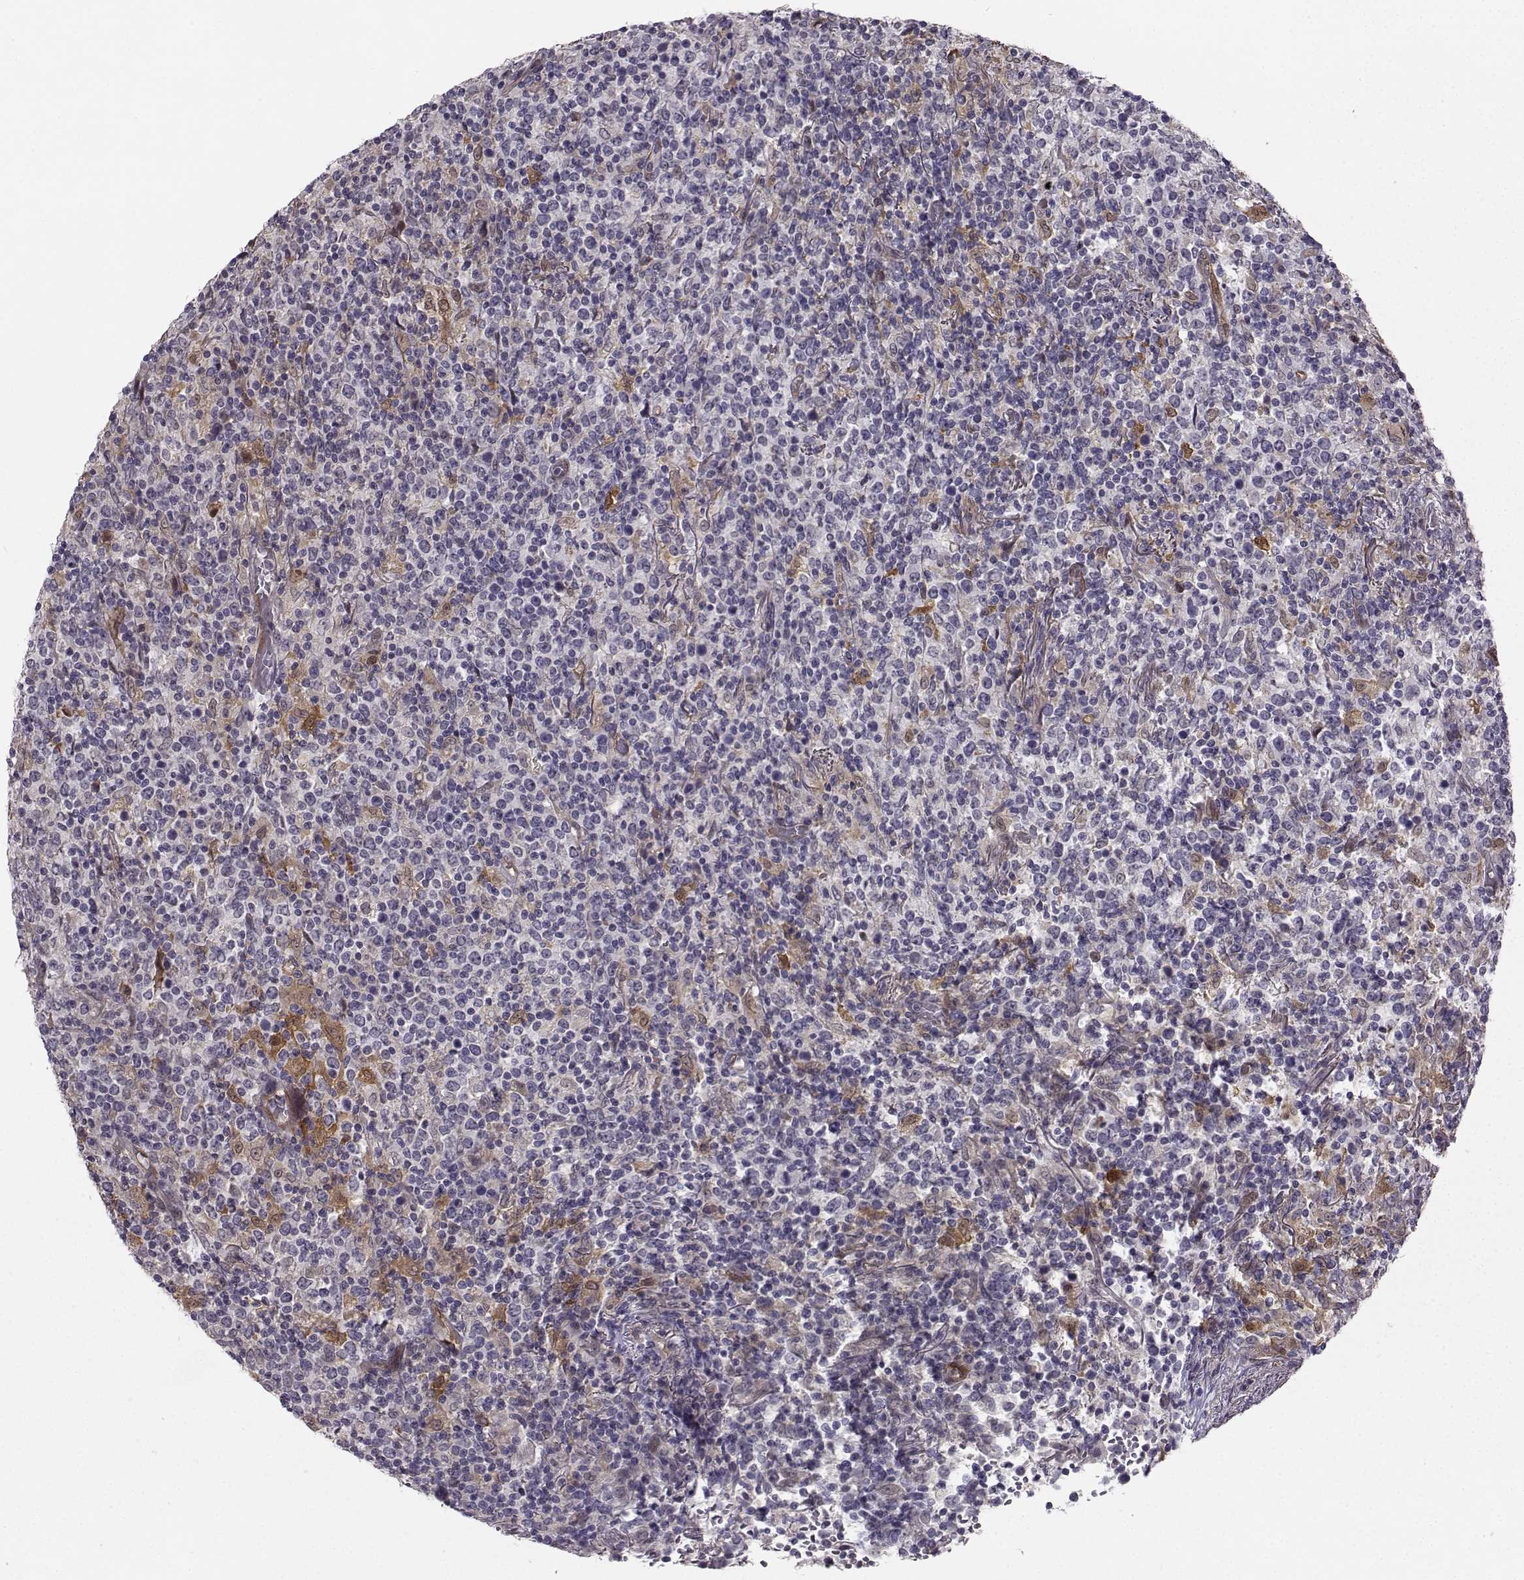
{"staining": {"intensity": "negative", "quantity": "none", "location": "none"}, "tissue": "lymphoma", "cell_type": "Tumor cells", "image_type": "cancer", "snomed": [{"axis": "morphology", "description": "Malignant lymphoma, non-Hodgkin's type, High grade"}, {"axis": "topography", "description": "Lung"}], "caption": "Immunohistochemistry histopathology image of neoplastic tissue: human malignant lymphoma, non-Hodgkin's type (high-grade) stained with DAB reveals no significant protein staining in tumor cells.", "gene": "NQO1", "patient": {"sex": "male", "age": 79}}